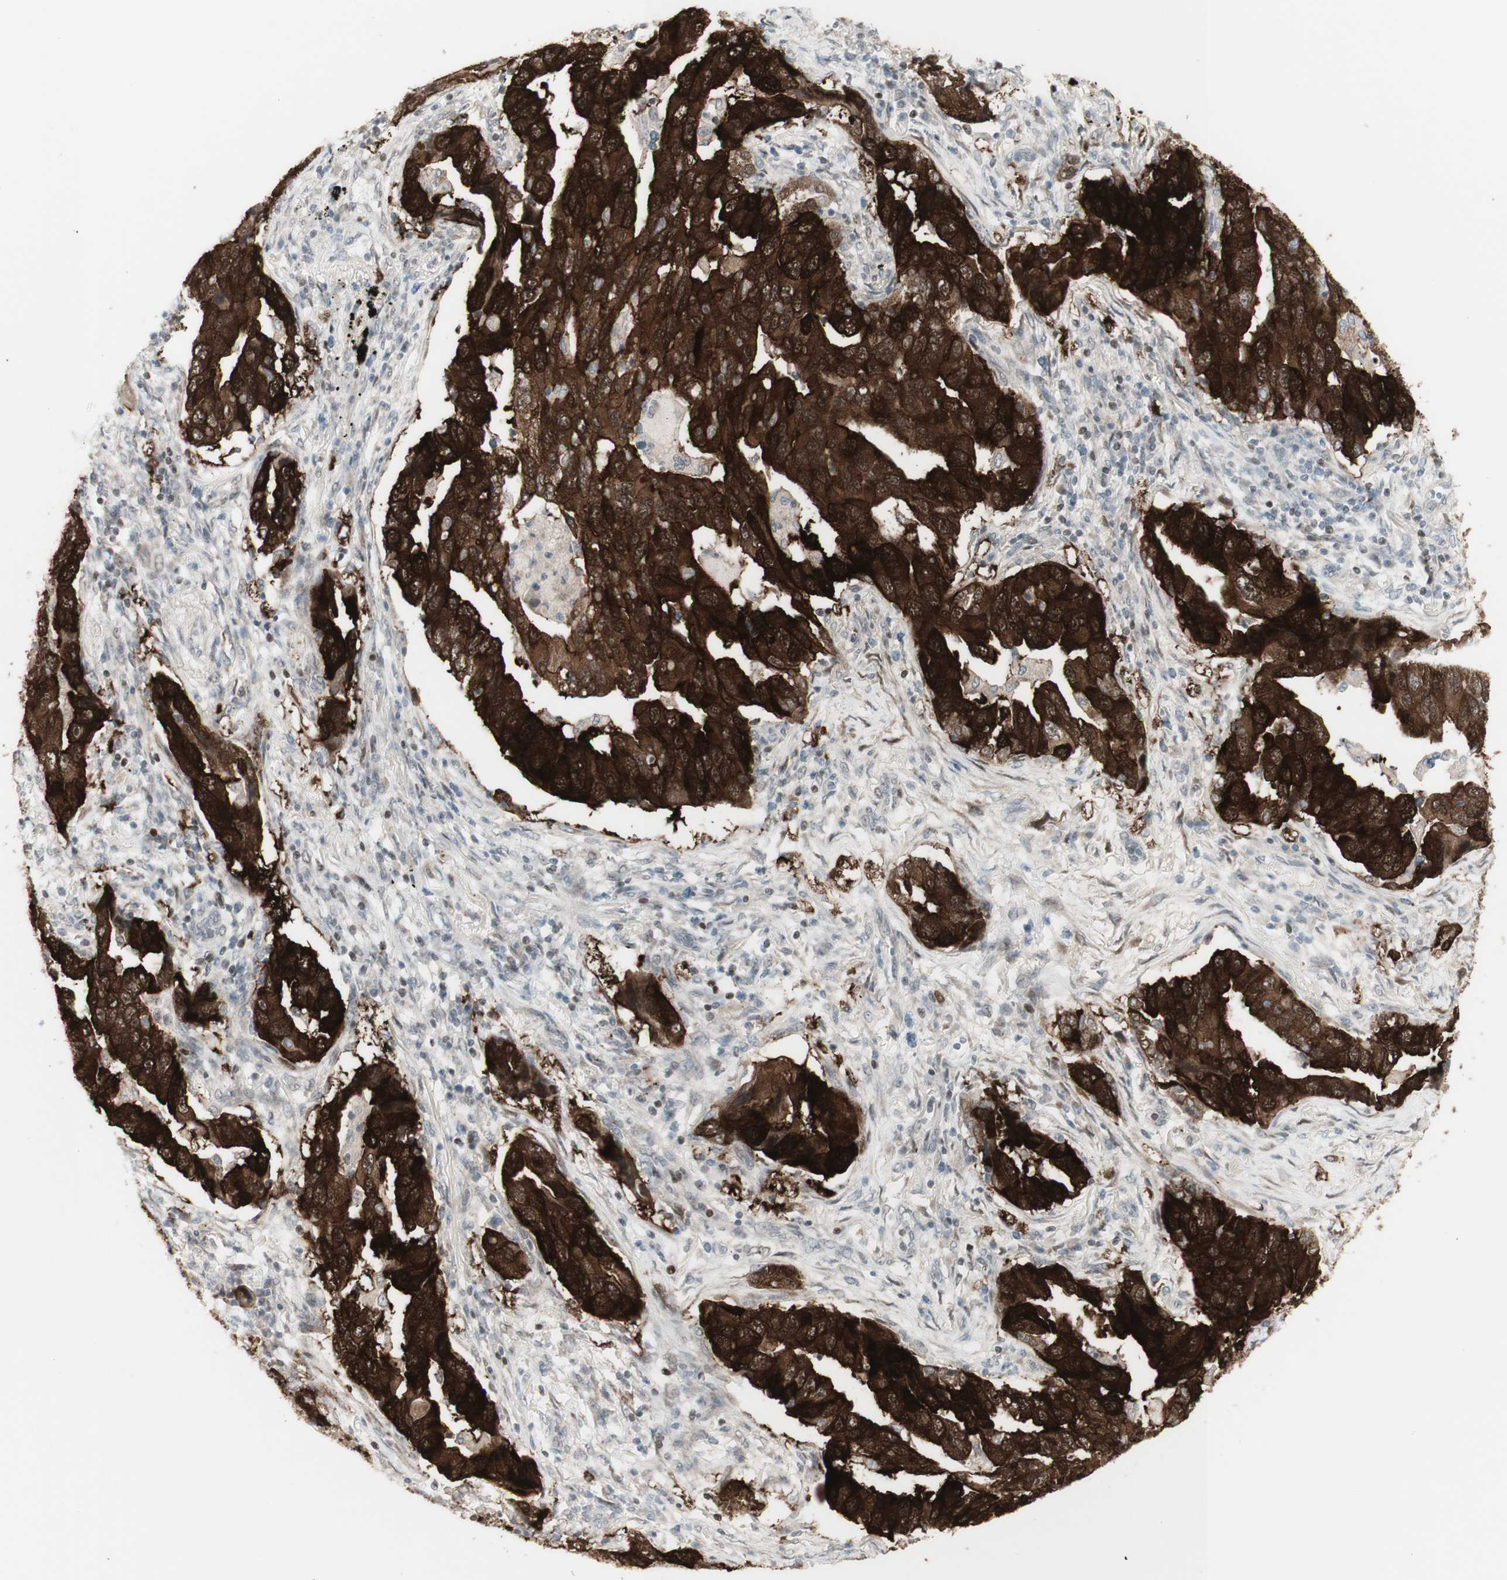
{"staining": {"intensity": "strong", "quantity": ">75%", "location": "cytoplasmic/membranous"}, "tissue": "lung cancer", "cell_type": "Tumor cells", "image_type": "cancer", "snomed": [{"axis": "morphology", "description": "Adenocarcinoma, NOS"}, {"axis": "topography", "description": "Lung"}], "caption": "High-magnification brightfield microscopy of lung adenocarcinoma stained with DAB (3,3'-diaminobenzidine) (brown) and counterstained with hematoxylin (blue). tumor cells exhibit strong cytoplasmic/membranous expression is appreciated in about>75% of cells.", "gene": "C1orf116", "patient": {"sex": "female", "age": 65}}